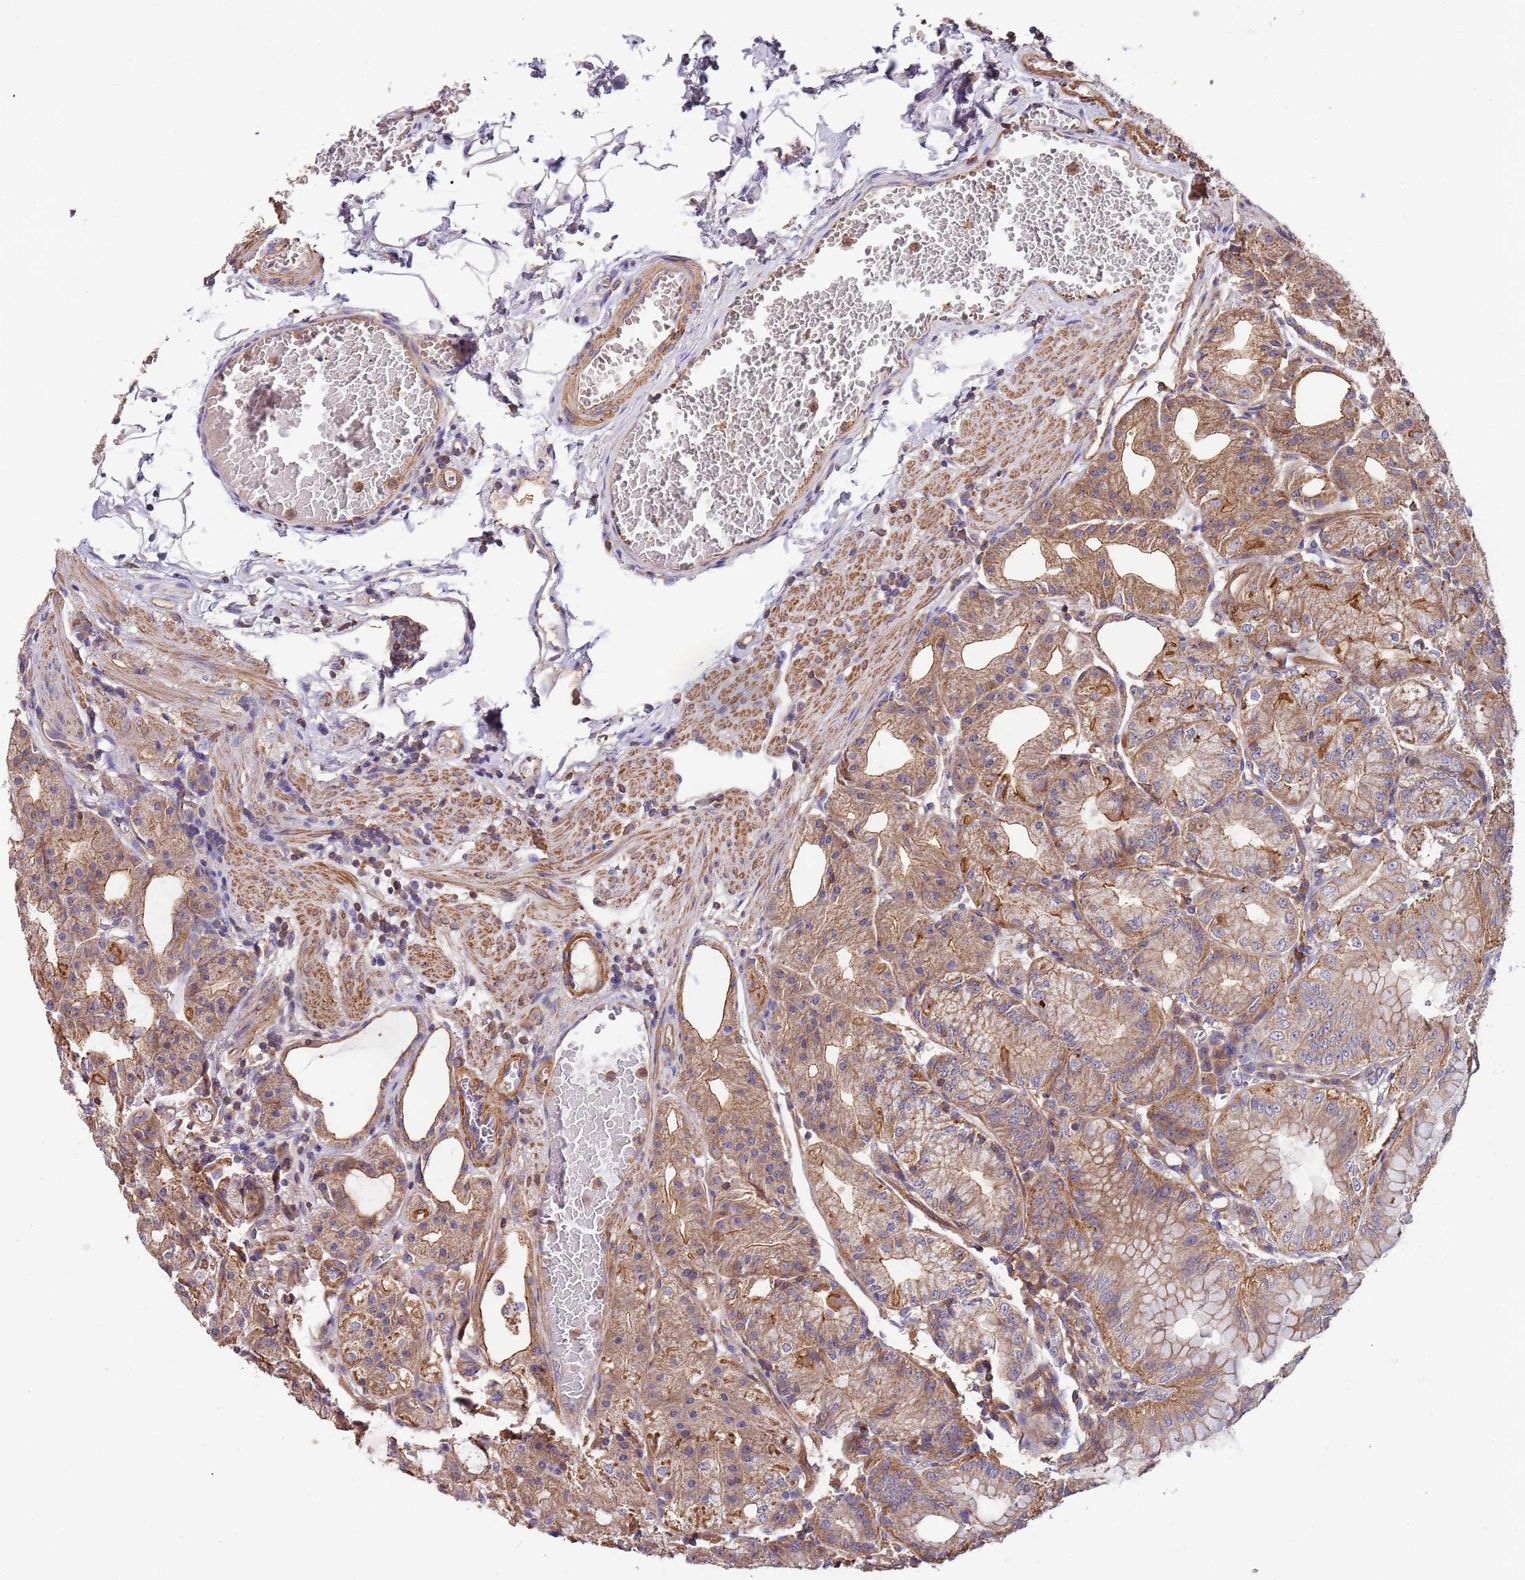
{"staining": {"intensity": "moderate", "quantity": ">75%", "location": "cytoplasmic/membranous"}, "tissue": "stomach", "cell_type": "Glandular cells", "image_type": "normal", "snomed": [{"axis": "morphology", "description": "Normal tissue, NOS"}, {"axis": "topography", "description": "Stomach, upper"}, {"axis": "topography", "description": "Stomach, lower"}], "caption": "High-magnification brightfield microscopy of unremarkable stomach stained with DAB (3,3'-diaminobenzidine) (brown) and counterstained with hematoxylin (blue). glandular cells exhibit moderate cytoplasmic/membranous expression is present in about>75% of cells. (Stains: DAB (3,3'-diaminobenzidine) in brown, nuclei in blue, Microscopy: brightfield microscopy at high magnification).", "gene": "SYT4", "patient": {"sex": "male", "age": 71}}